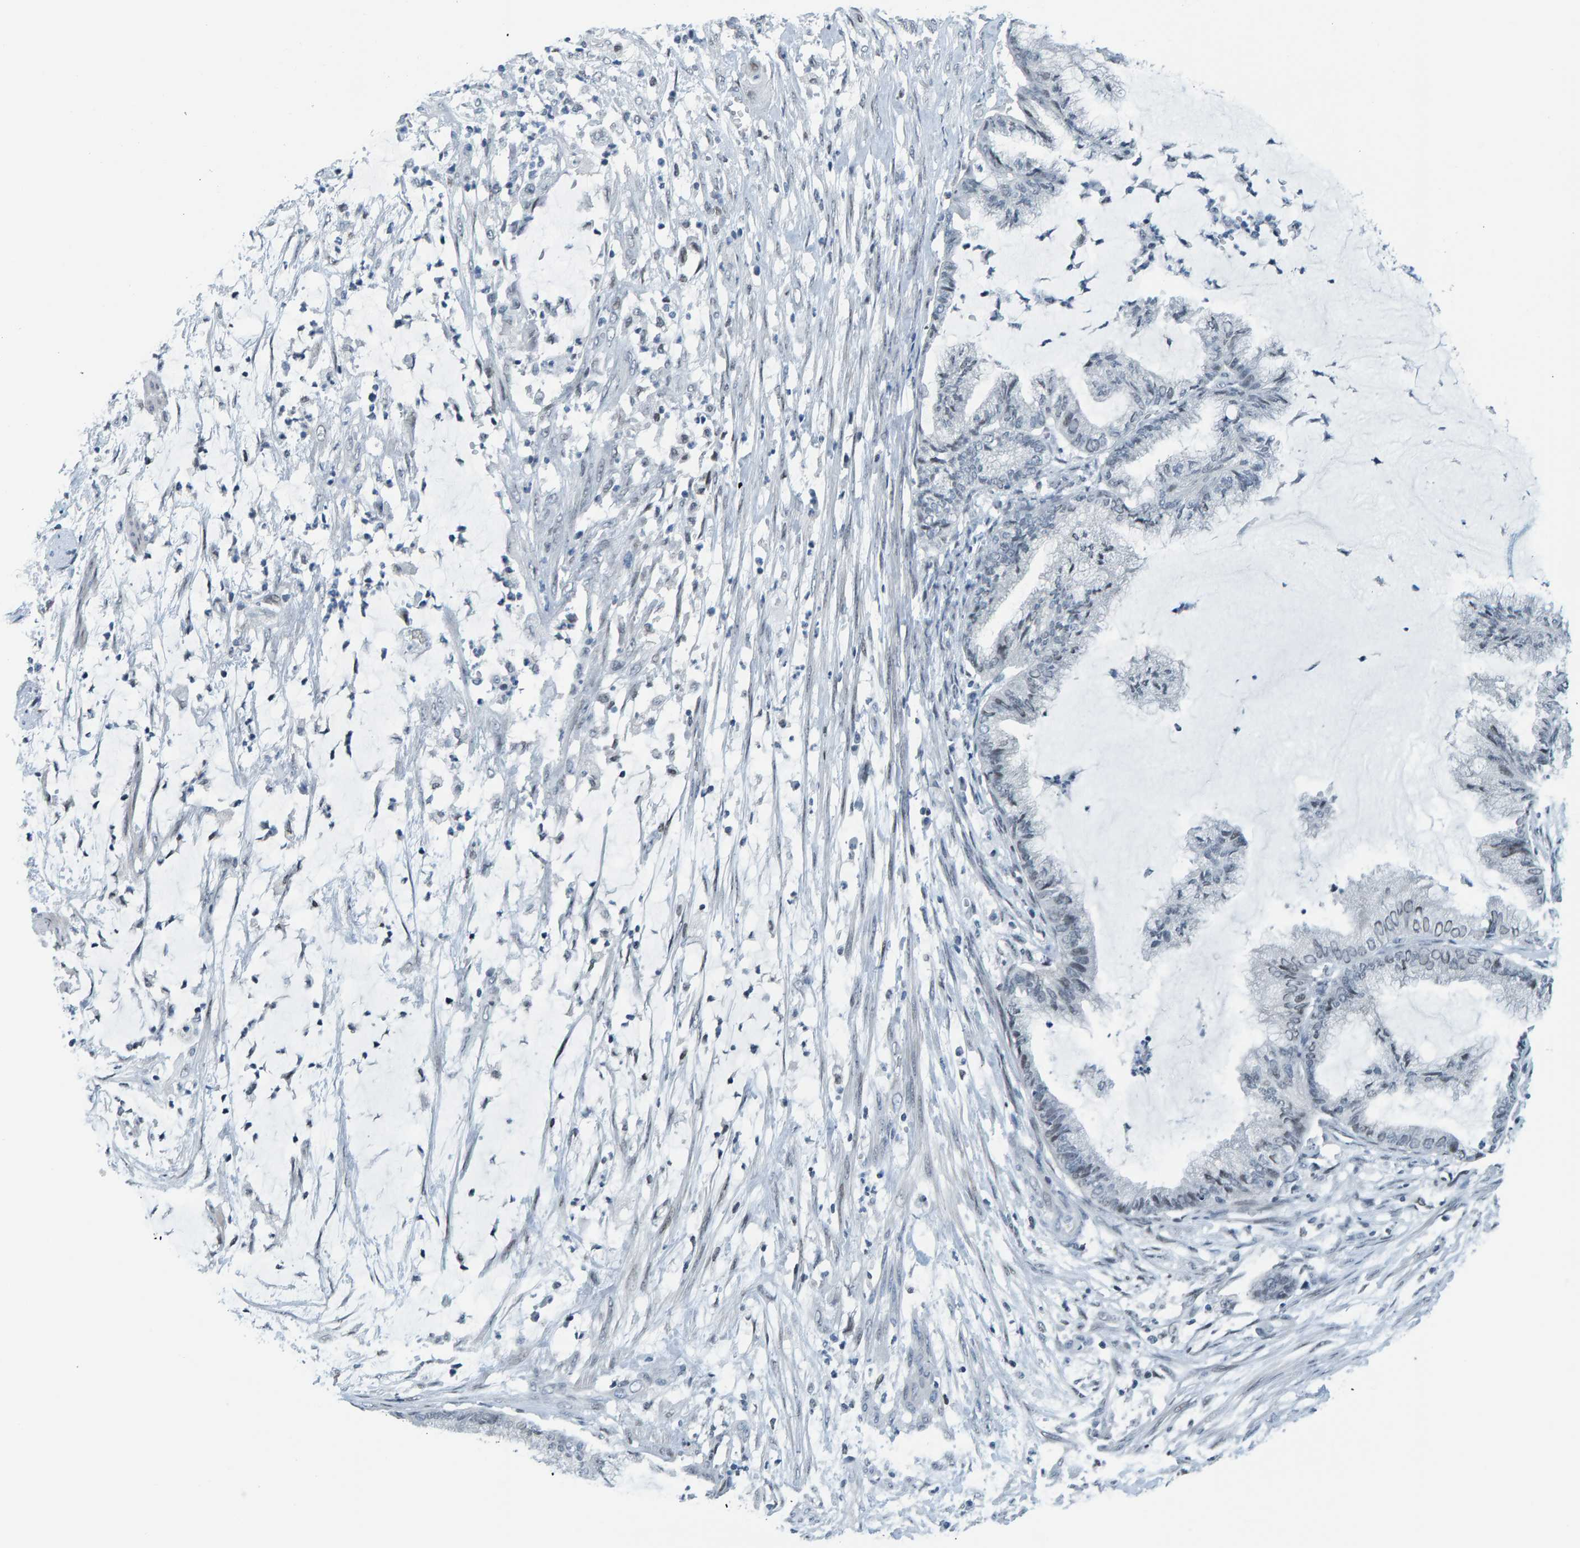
{"staining": {"intensity": "negative", "quantity": "none", "location": "none"}, "tissue": "endometrial cancer", "cell_type": "Tumor cells", "image_type": "cancer", "snomed": [{"axis": "morphology", "description": "Adenocarcinoma, NOS"}, {"axis": "topography", "description": "Endometrium"}], "caption": "Micrograph shows no protein expression in tumor cells of endometrial cancer tissue.", "gene": "CNP", "patient": {"sex": "female", "age": 86}}